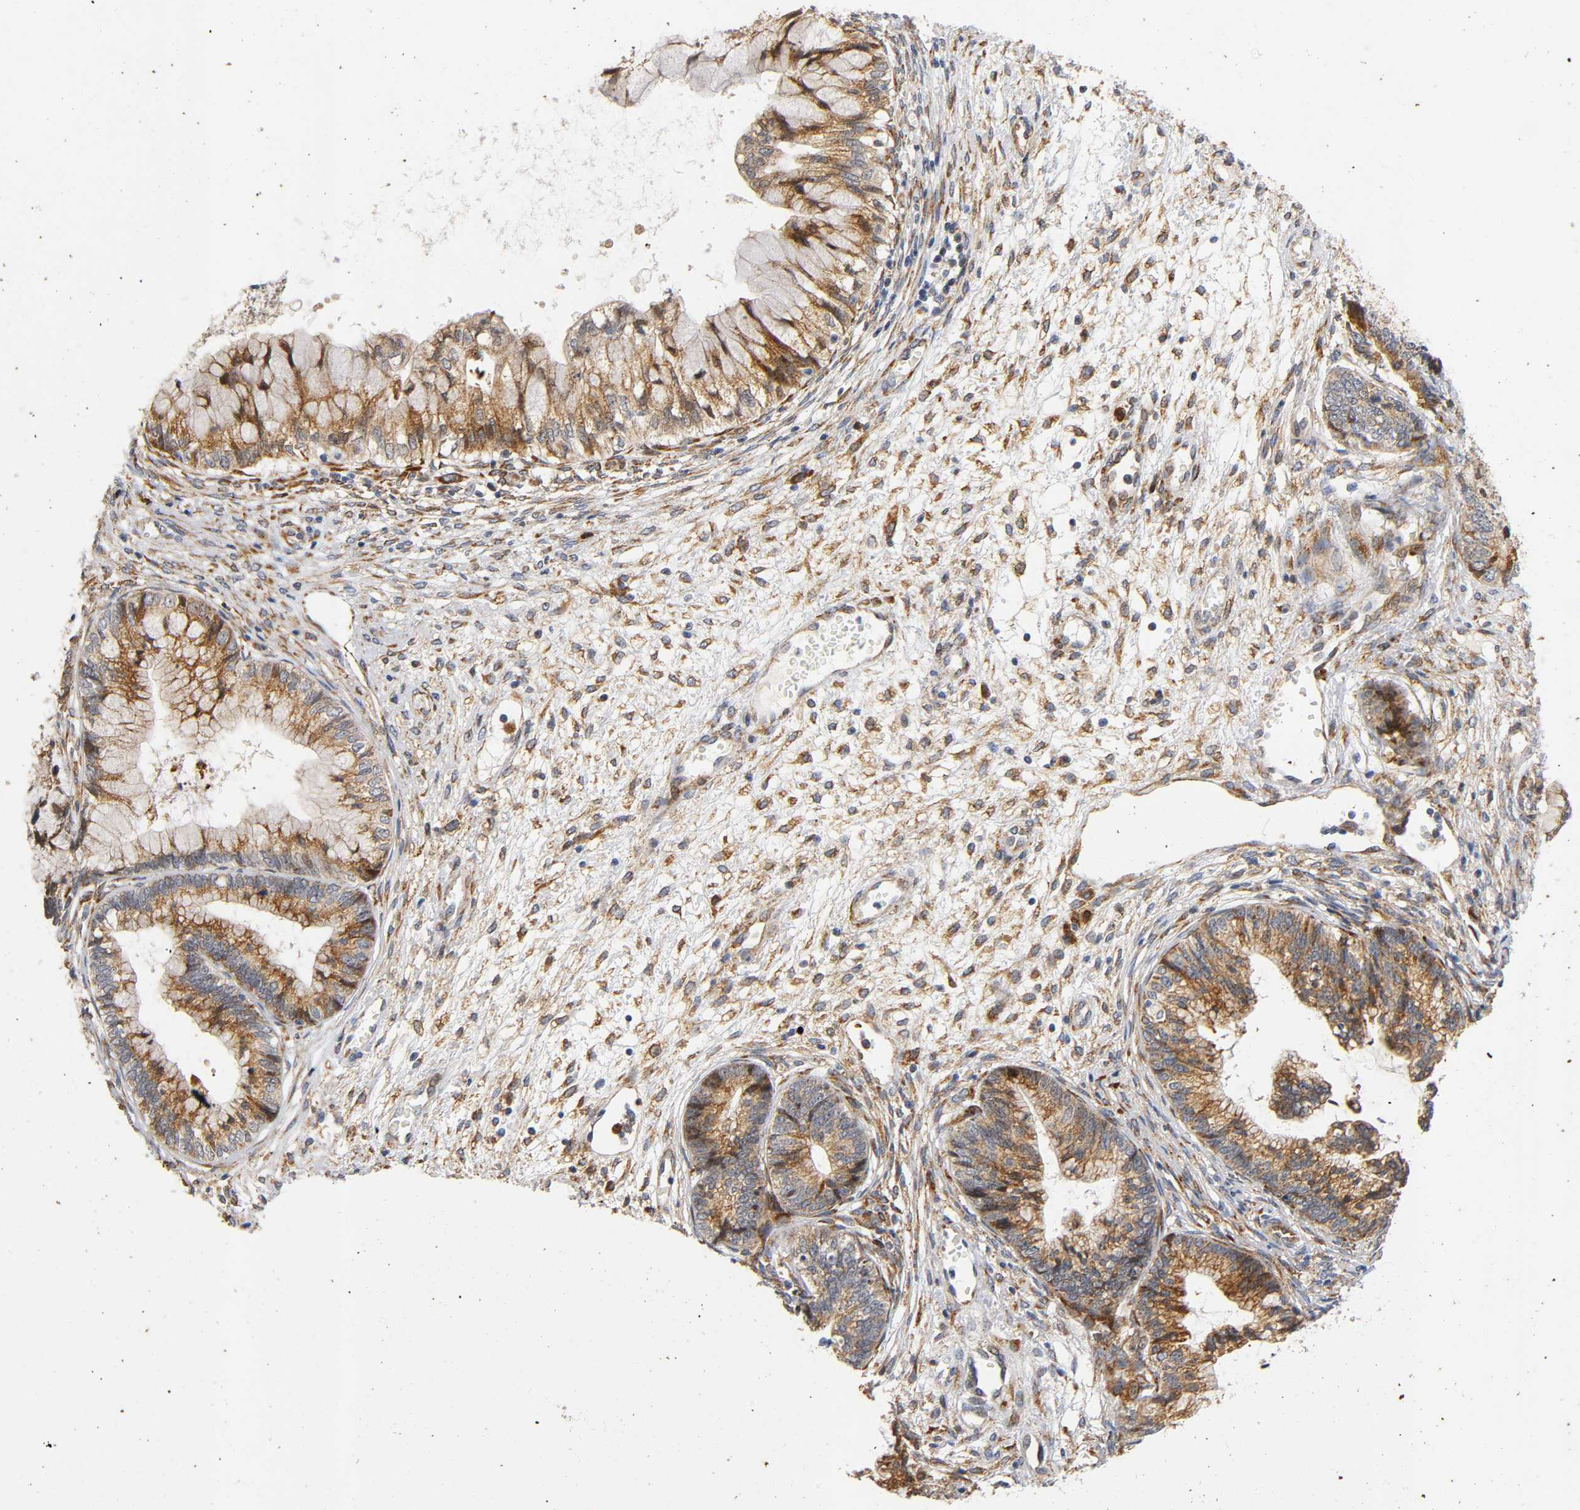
{"staining": {"intensity": "strong", "quantity": ">75%", "location": "cytoplasmic/membranous"}, "tissue": "cervical cancer", "cell_type": "Tumor cells", "image_type": "cancer", "snomed": [{"axis": "morphology", "description": "Adenocarcinoma, NOS"}, {"axis": "topography", "description": "Cervix"}], "caption": "High-magnification brightfield microscopy of cervical adenocarcinoma stained with DAB (brown) and counterstained with hematoxylin (blue). tumor cells exhibit strong cytoplasmic/membranous positivity is present in approximately>75% of cells. The staining was performed using DAB (3,3'-diaminobenzidine) to visualize the protein expression in brown, while the nuclei were stained in blue with hematoxylin (Magnification: 20x).", "gene": "SOS2", "patient": {"sex": "female", "age": 44}}